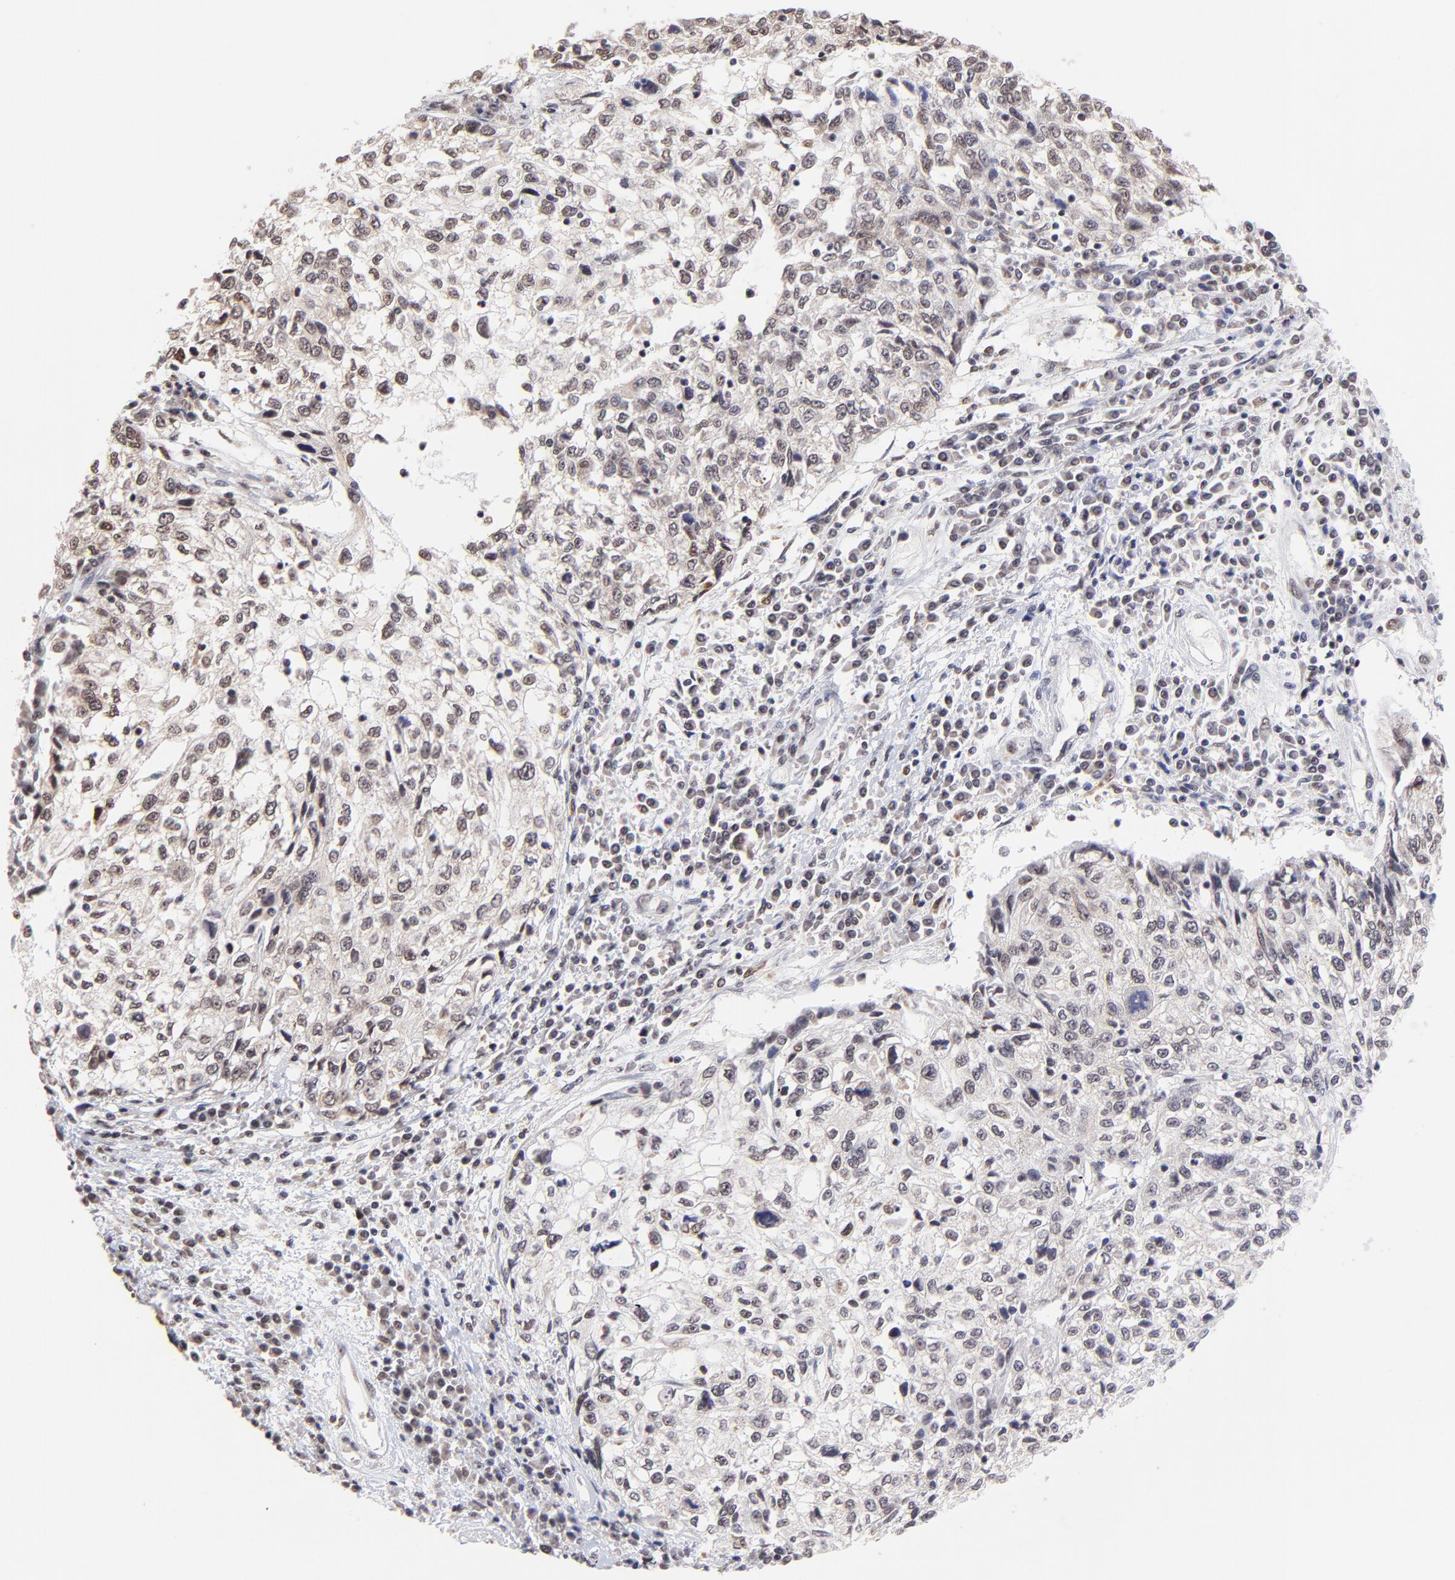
{"staining": {"intensity": "weak", "quantity": ">75%", "location": "cytoplasmic/membranous,nuclear"}, "tissue": "cervical cancer", "cell_type": "Tumor cells", "image_type": "cancer", "snomed": [{"axis": "morphology", "description": "Squamous cell carcinoma, NOS"}, {"axis": "topography", "description": "Cervix"}], "caption": "IHC micrograph of human cervical cancer stained for a protein (brown), which reveals low levels of weak cytoplasmic/membranous and nuclear positivity in approximately >75% of tumor cells.", "gene": "ZNF670", "patient": {"sex": "female", "age": 57}}